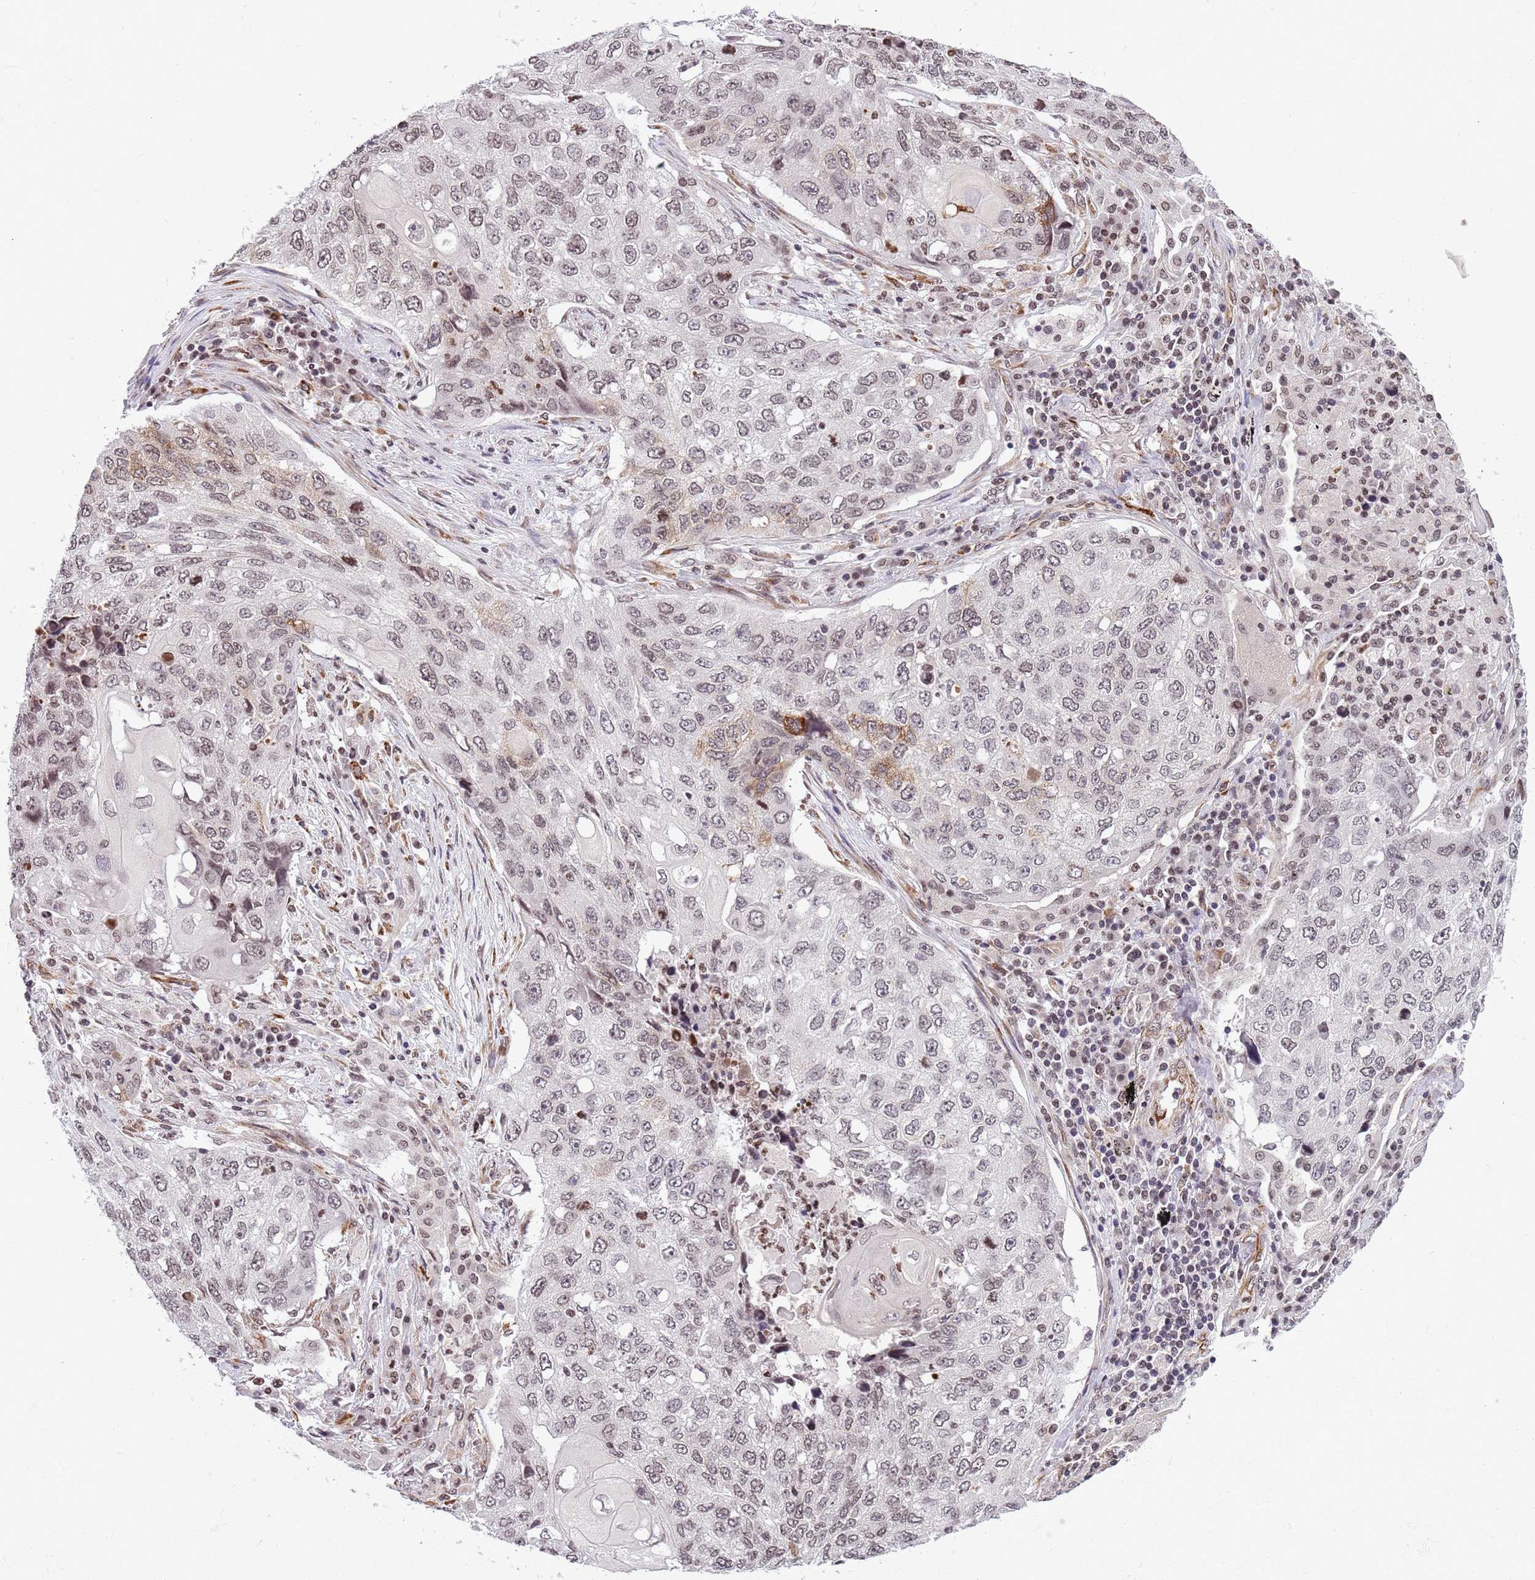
{"staining": {"intensity": "moderate", "quantity": "25%-75%", "location": "nuclear"}, "tissue": "lung cancer", "cell_type": "Tumor cells", "image_type": "cancer", "snomed": [{"axis": "morphology", "description": "Squamous cell carcinoma, NOS"}, {"axis": "topography", "description": "Lung"}], "caption": "Moderate nuclear staining is present in approximately 25%-75% of tumor cells in lung cancer.", "gene": "NRIP1", "patient": {"sex": "female", "age": 63}}